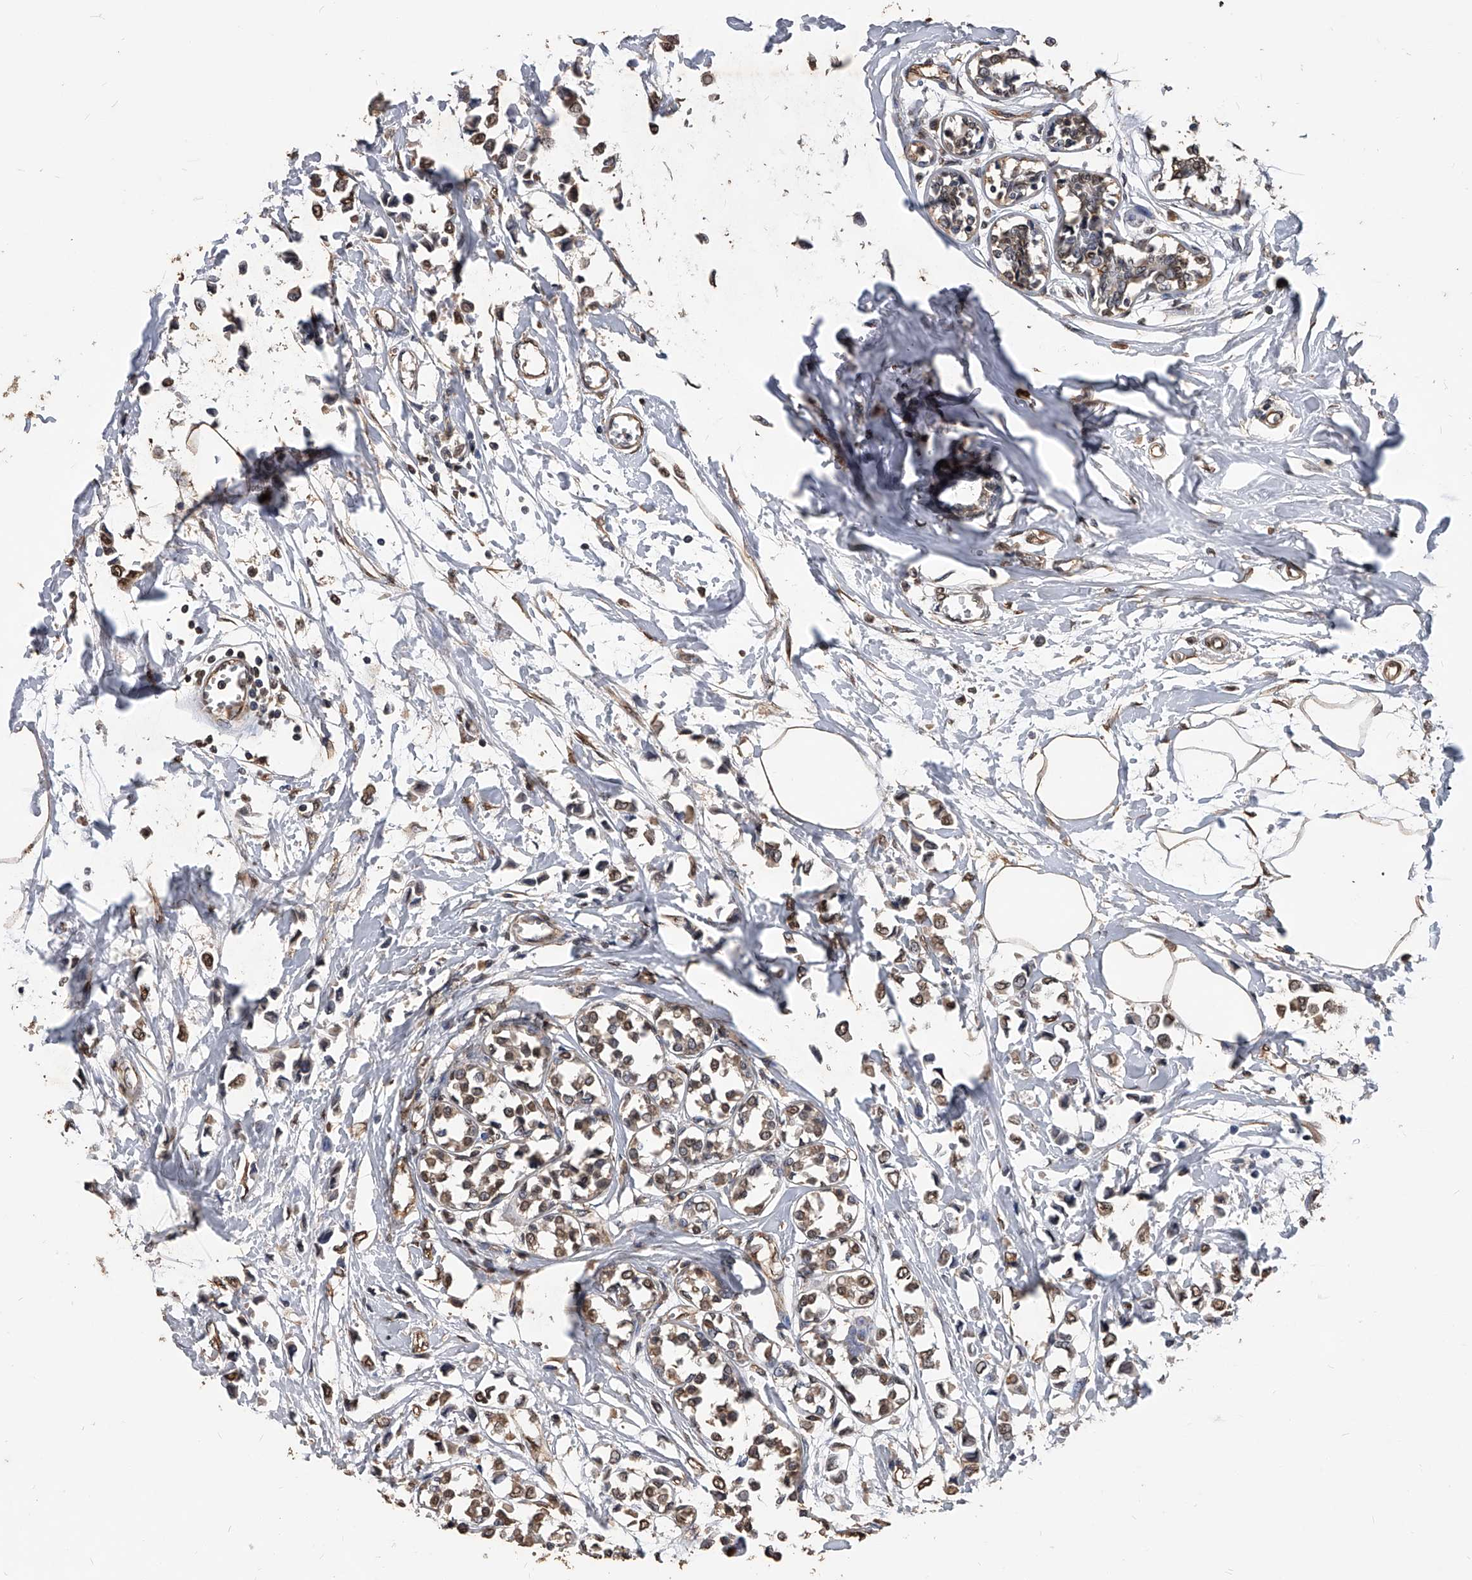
{"staining": {"intensity": "weak", "quantity": ">75%", "location": "cytoplasmic/membranous"}, "tissue": "breast cancer", "cell_type": "Tumor cells", "image_type": "cancer", "snomed": [{"axis": "morphology", "description": "Lobular carcinoma"}, {"axis": "topography", "description": "Breast"}], "caption": "Lobular carcinoma (breast) stained with a protein marker exhibits weak staining in tumor cells.", "gene": "FBXL4", "patient": {"sex": "female", "age": 51}}